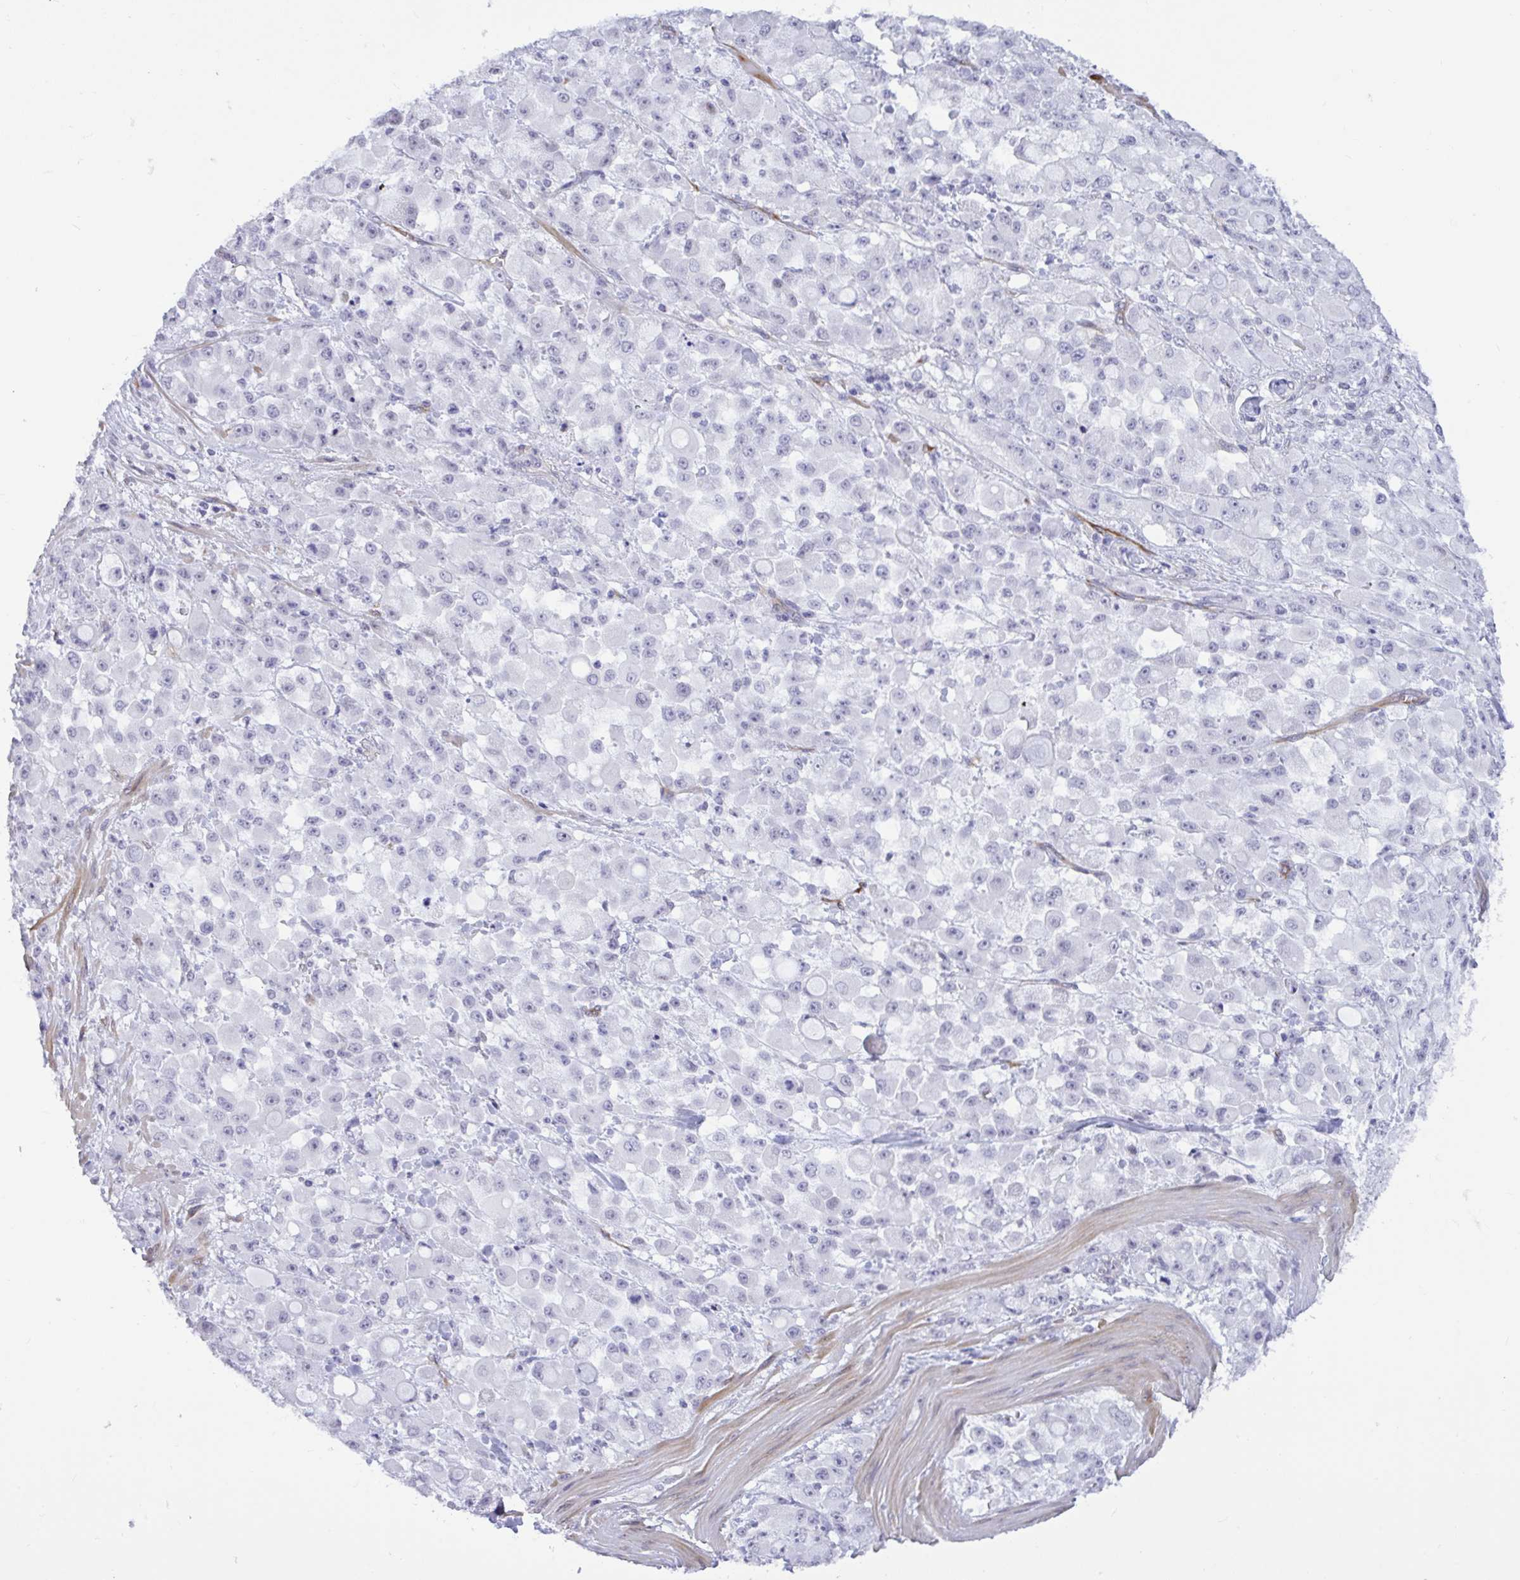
{"staining": {"intensity": "negative", "quantity": "none", "location": "none"}, "tissue": "stomach cancer", "cell_type": "Tumor cells", "image_type": "cancer", "snomed": [{"axis": "morphology", "description": "Adenocarcinoma, NOS"}, {"axis": "topography", "description": "Stomach"}], "caption": "DAB immunohistochemical staining of stomach adenocarcinoma demonstrates no significant expression in tumor cells. (Brightfield microscopy of DAB immunohistochemistry at high magnification).", "gene": "EML1", "patient": {"sex": "female", "age": 76}}